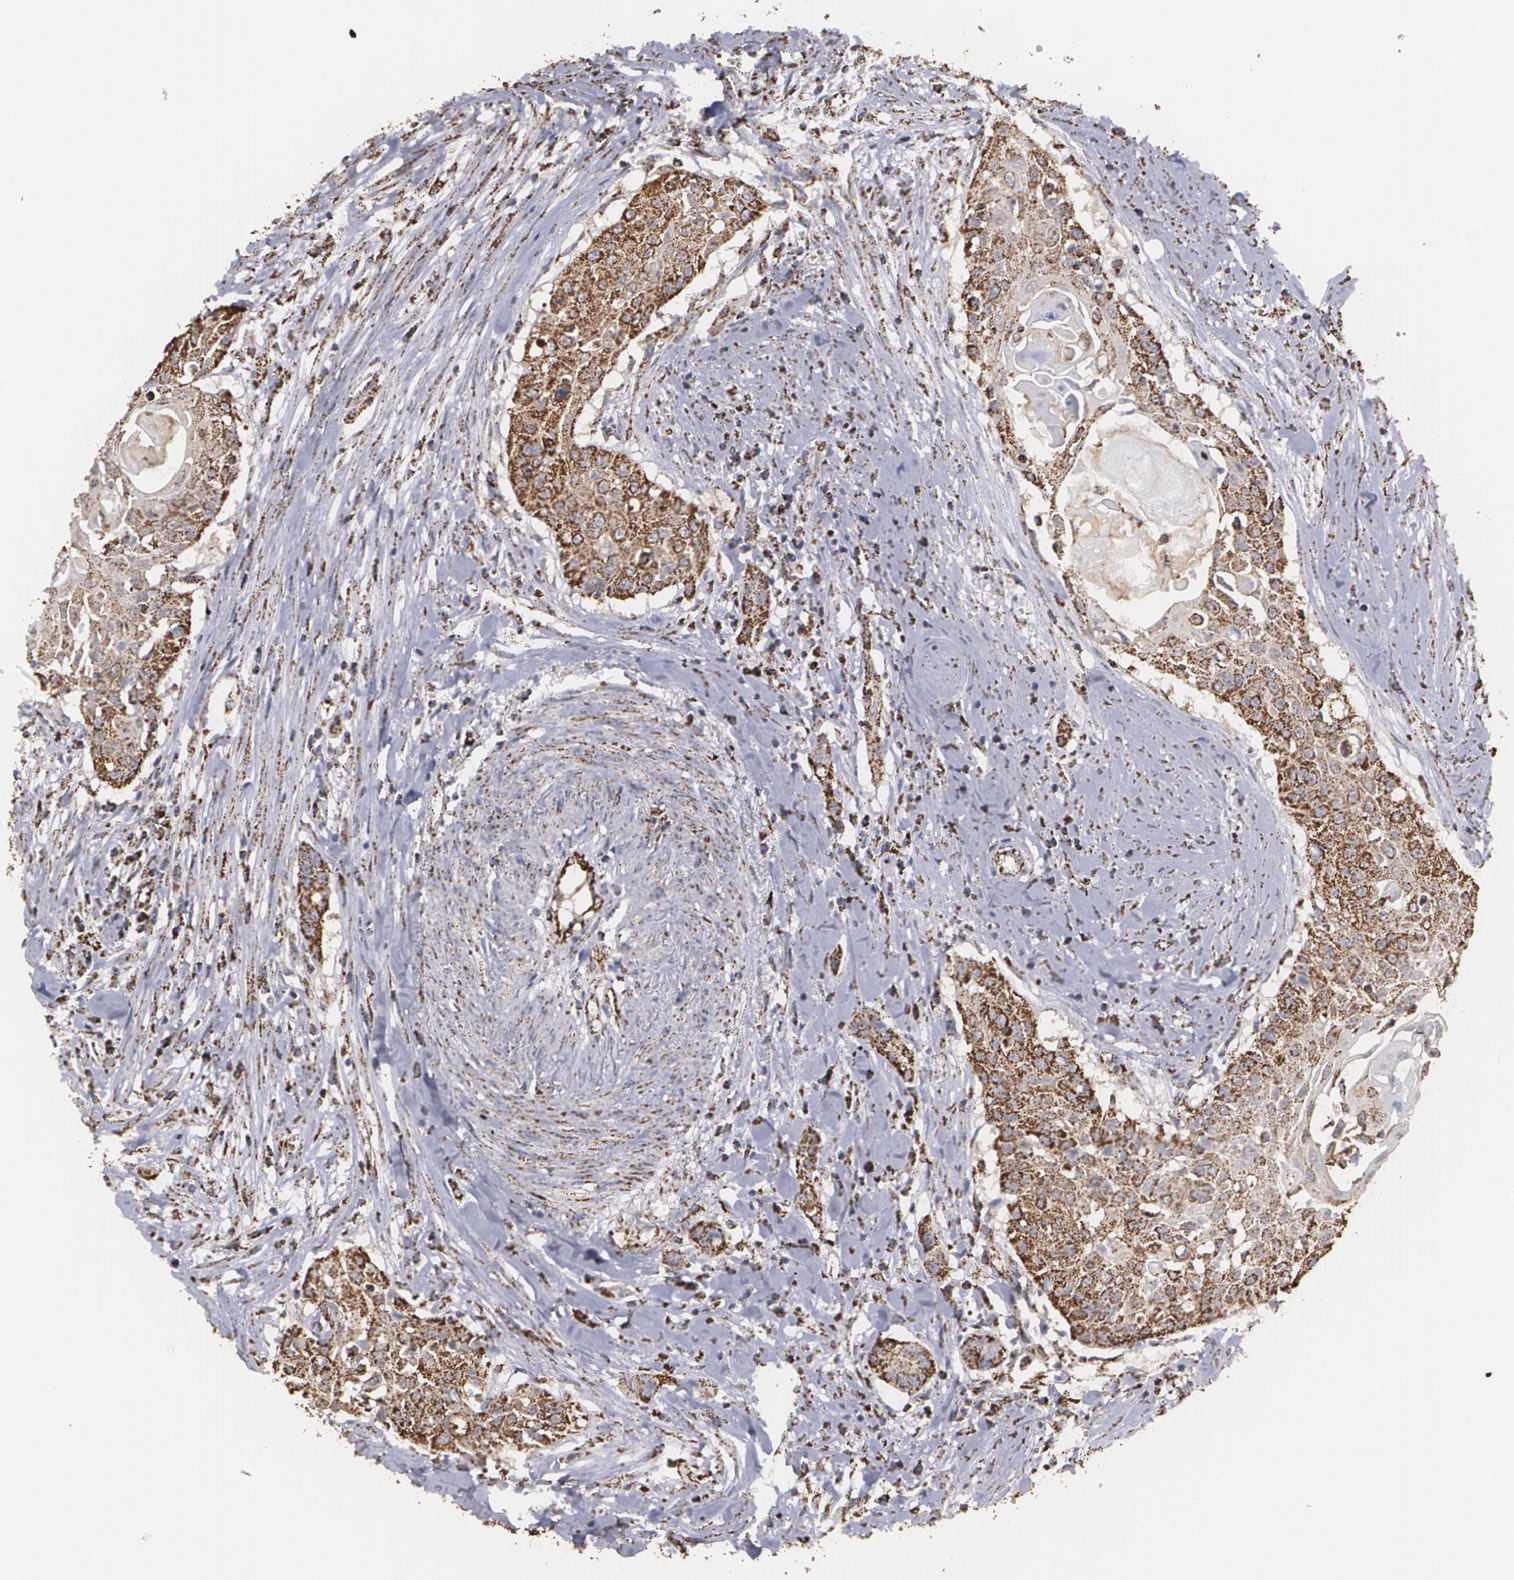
{"staining": {"intensity": "strong", "quantity": ">75%", "location": "cytoplasmic/membranous"}, "tissue": "head and neck cancer", "cell_type": "Tumor cells", "image_type": "cancer", "snomed": [{"axis": "morphology", "description": "Squamous cell carcinoma, NOS"}, {"axis": "morphology", "description": "Squamous cell carcinoma, metastatic, NOS"}, {"axis": "topography", "description": "Lymph node"}, {"axis": "topography", "description": "Salivary gland"}, {"axis": "topography", "description": "Head-Neck"}], "caption": "Protein expression analysis of human head and neck cancer reveals strong cytoplasmic/membranous staining in about >75% of tumor cells.", "gene": "HSPD1", "patient": {"sex": "female", "age": 74}}